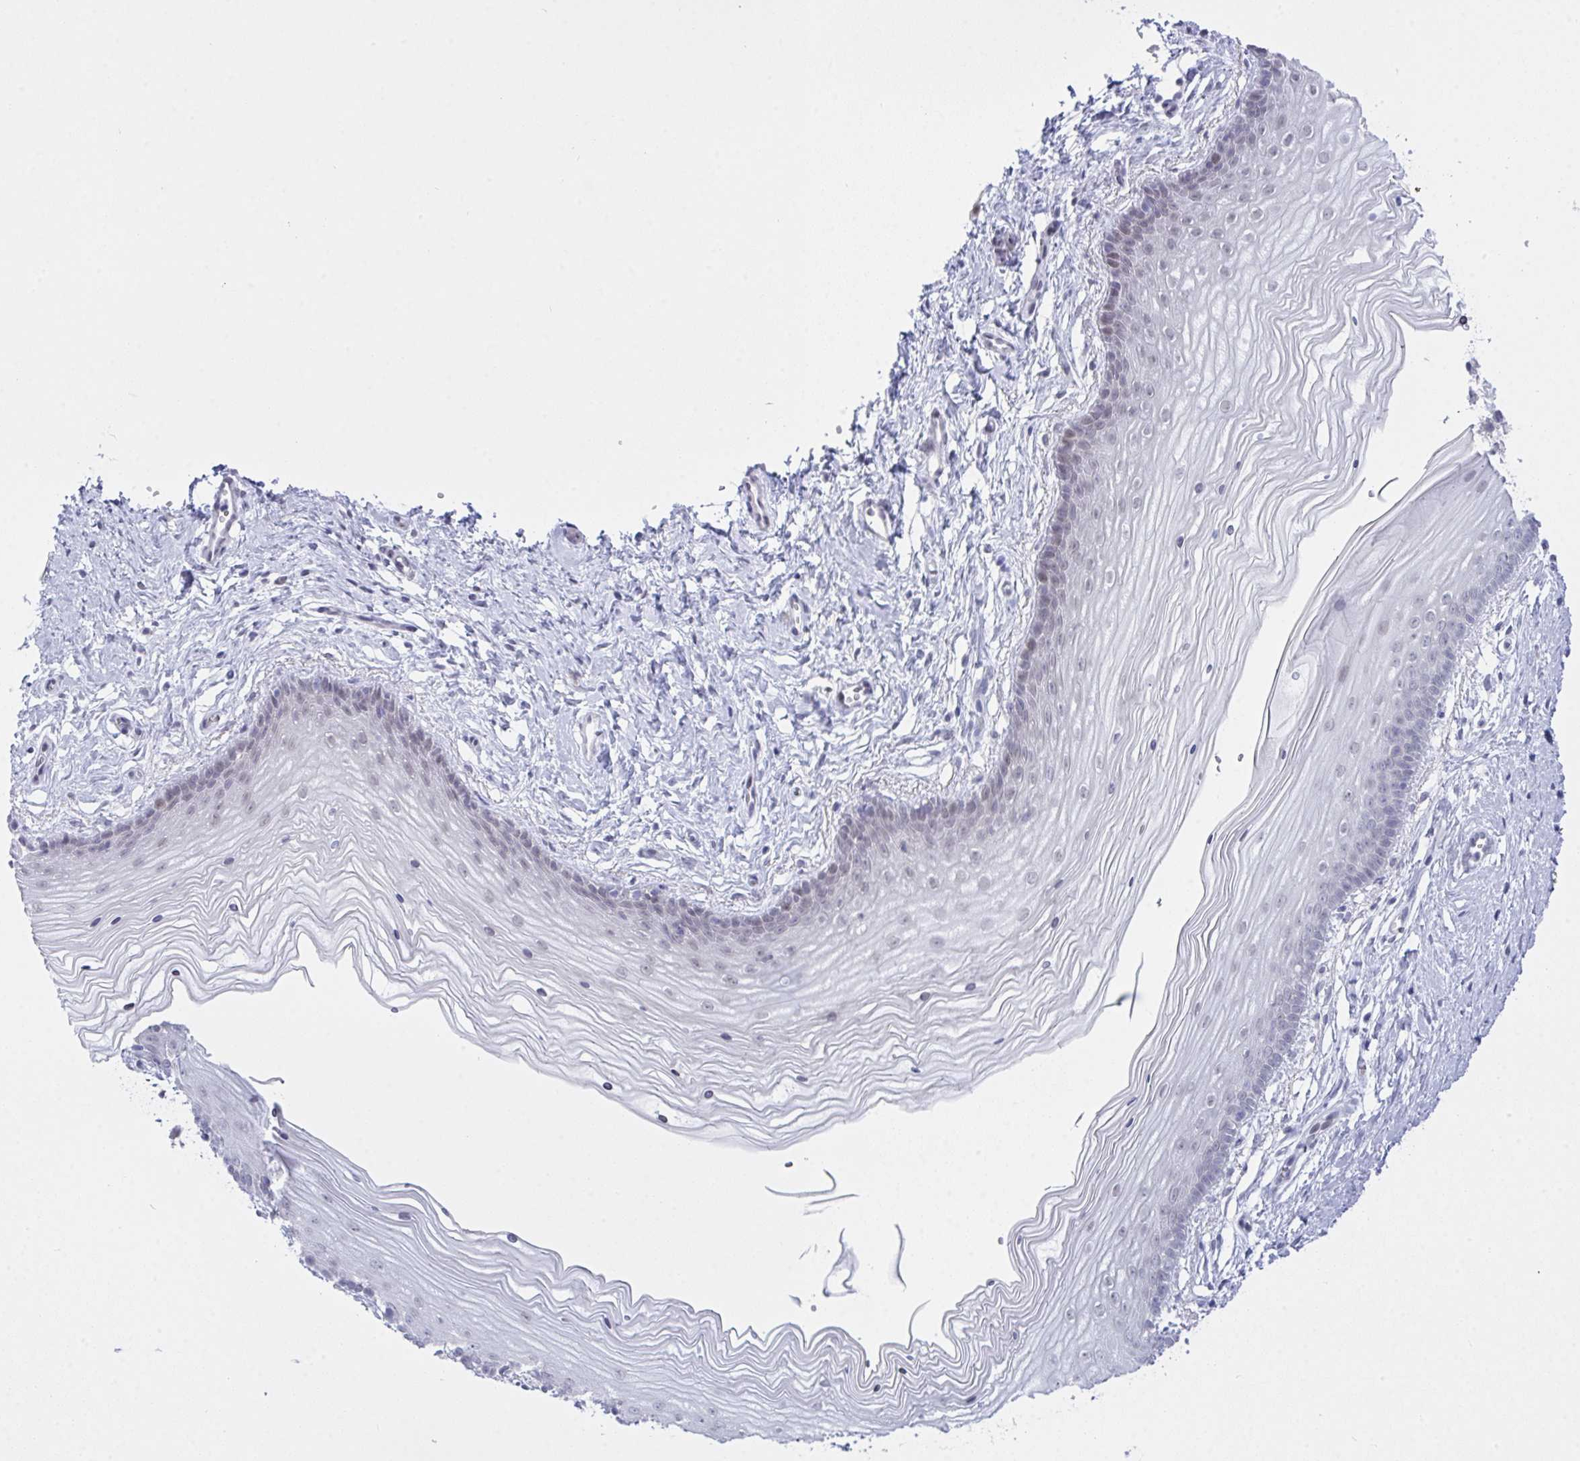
{"staining": {"intensity": "negative", "quantity": "none", "location": "none"}, "tissue": "vagina", "cell_type": "Squamous epithelial cells", "image_type": "normal", "snomed": [{"axis": "morphology", "description": "Normal tissue, NOS"}, {"axis": "topography", "description": "Vagina"}], "caption": "This histopathology image is of unremarkable vagina stained with immunohistochemistry (IHC) to label a protein in brown with the nuclei are counter-stained blue. There is no staining in squamous epithelial cells.", "gene": "FBXL22", "patient": {"sex": "female", "age": 38}}